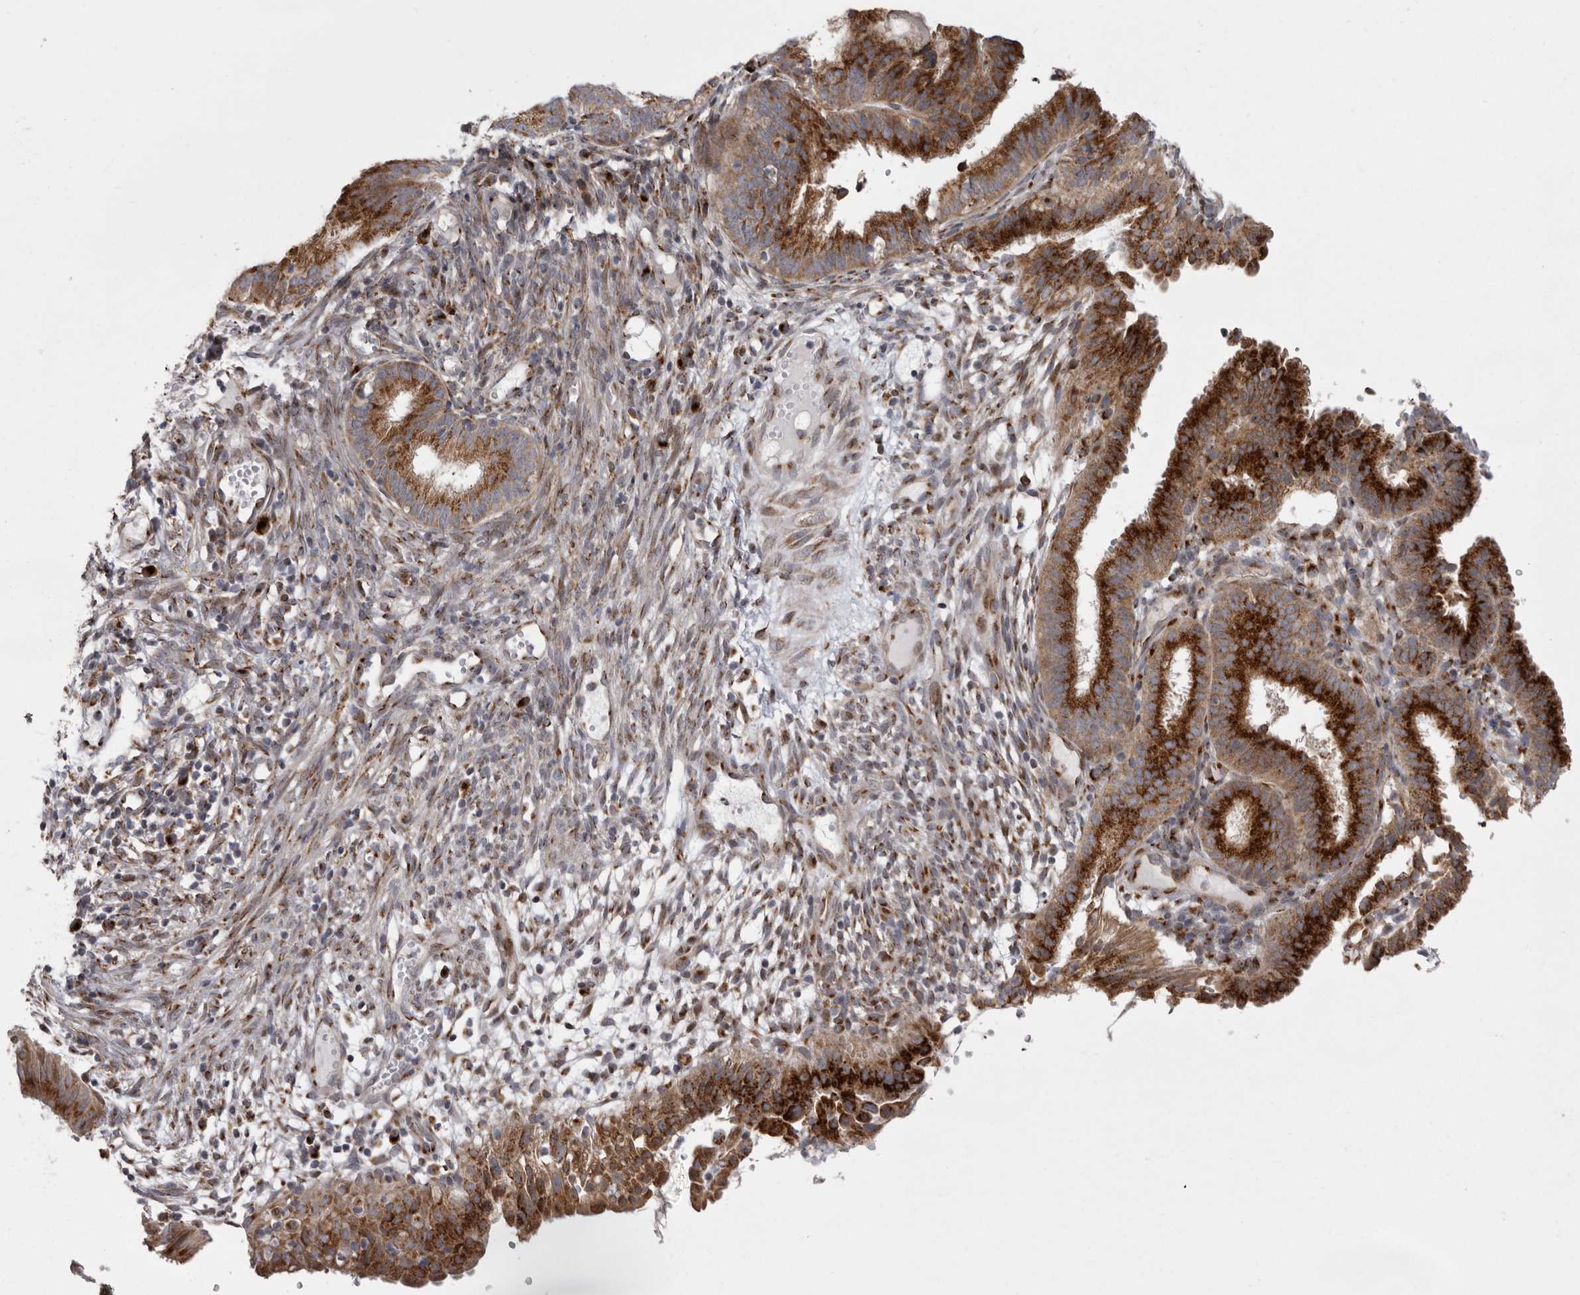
{"staining": {"intensity": "strong", "quantity": ">75%", "location": "cytoplasmic/membranous"}, "tissue": "endometrial cancer", "cell_type": "Tumor cells", "image_type": "cancer", "snomed": [{"axis": "morphology", "description": "Adenocarcinoma, NOS"}, {"axis": "topography", "description": "Endometrium"}], "caption": "DAB (3,3'-diaminobenzidine) immunohistochemical staining of human endometrial cancer demonstrates strong cytoplasmic/membranous protein positivity in about >75% of tumor cells. The staining was performed using DAB to visualize the protein expression in brown, while the nuclei were stained in blue with hematoxylin (Magnification: 20x).", "gene": "WDR47", "patient": {"sex": "female", "age": 51}}